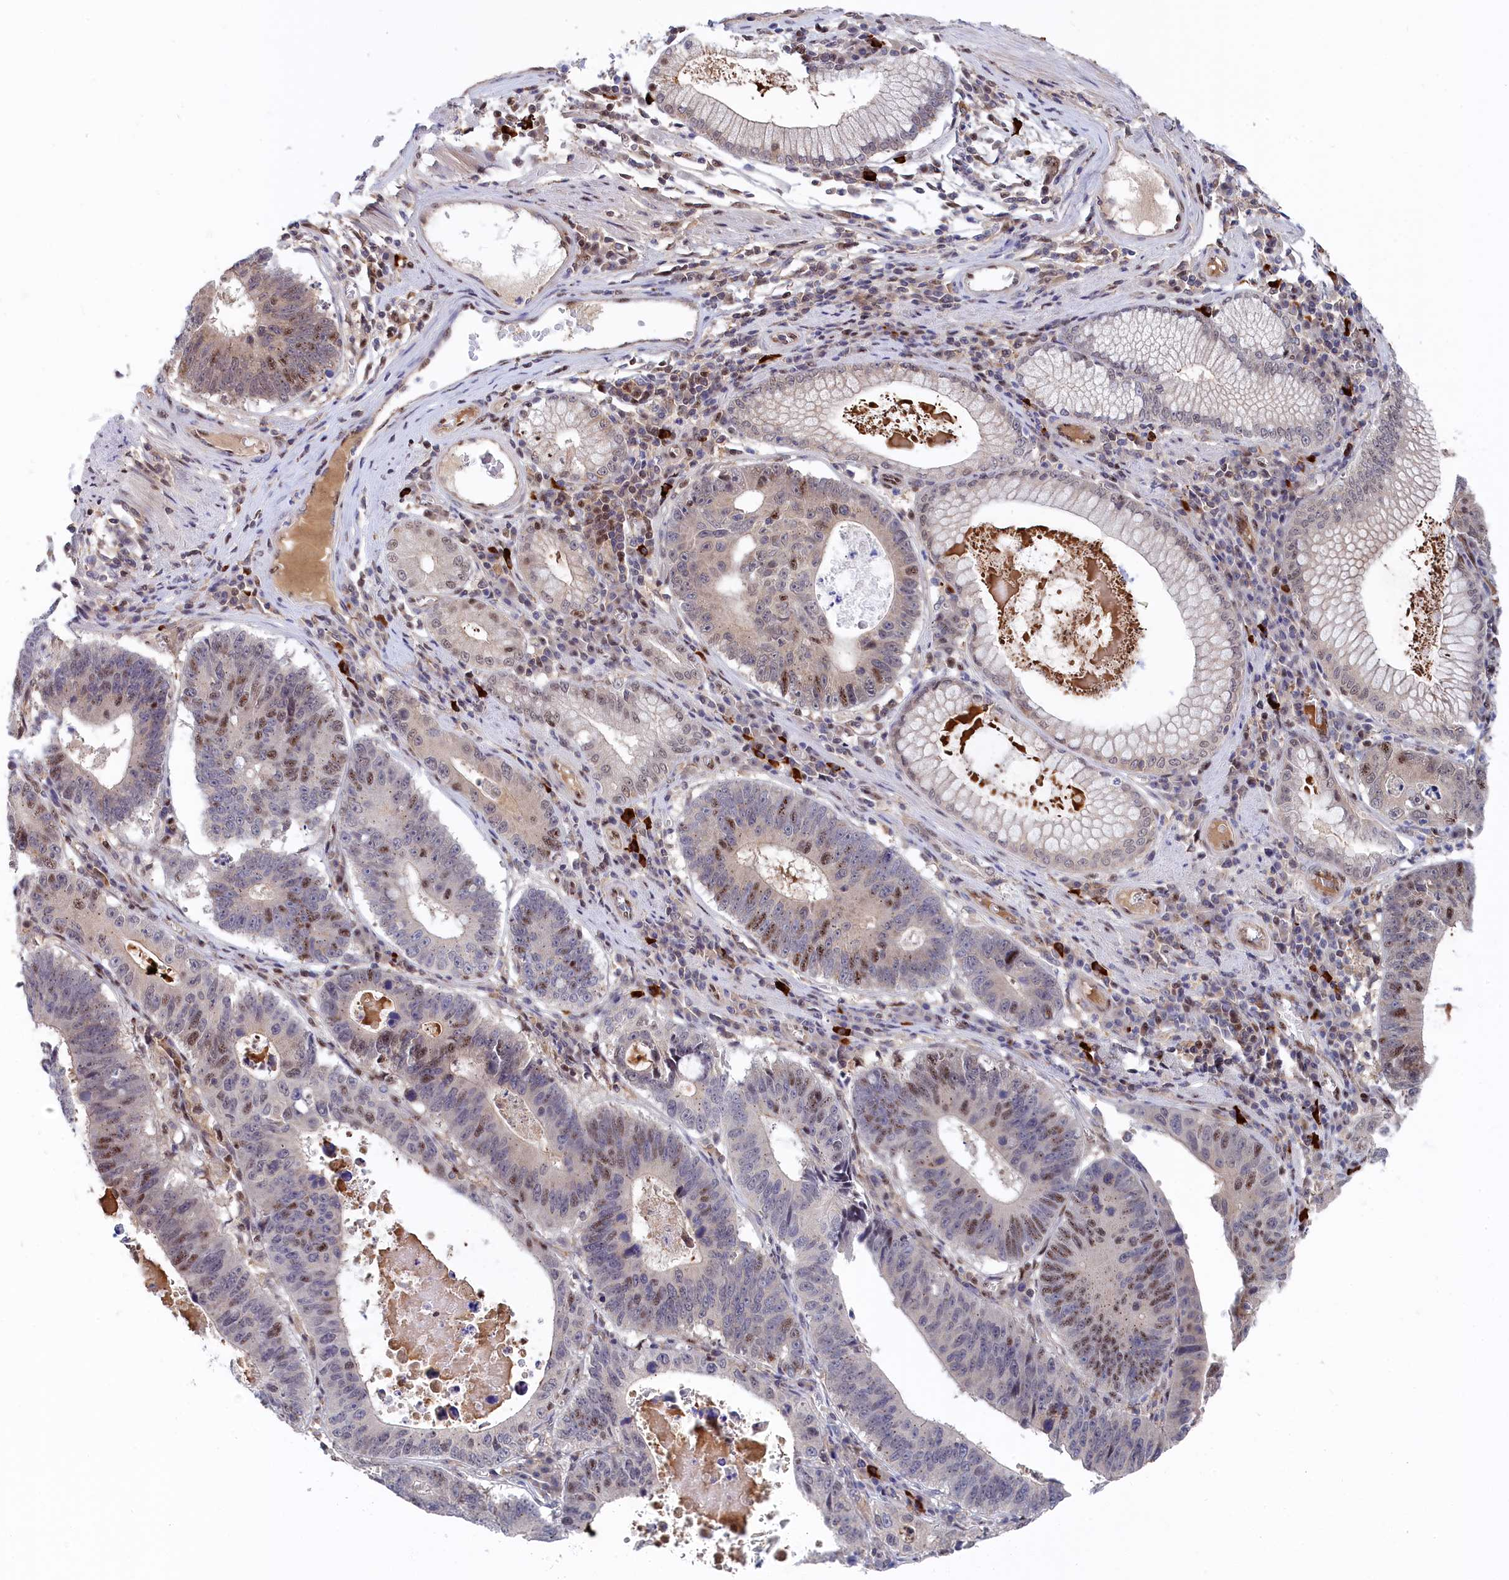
{"staining": {"intensity": "moderate", "quantity": "25%-75%", "location": "cytoplasmic/membranous,nuclear"}, "tissue": "stomach cancer", "cell_type": "Tumor cells", "image_type": "cancer", "snomed": [{"axis": "morphology", "description": "Adenocarcinoma, NOS"}, {"axis": "topography", "description": "Stomach"}], "caption": "A medium amount of moderate cytoplasmic/membranous and nuclear positivity is present in about 25%-75% of tumor cells in adenocarcinoma (stomach) tissue.", "gene": "TAB1", "patient": {"sex": "male", "age": 59}}